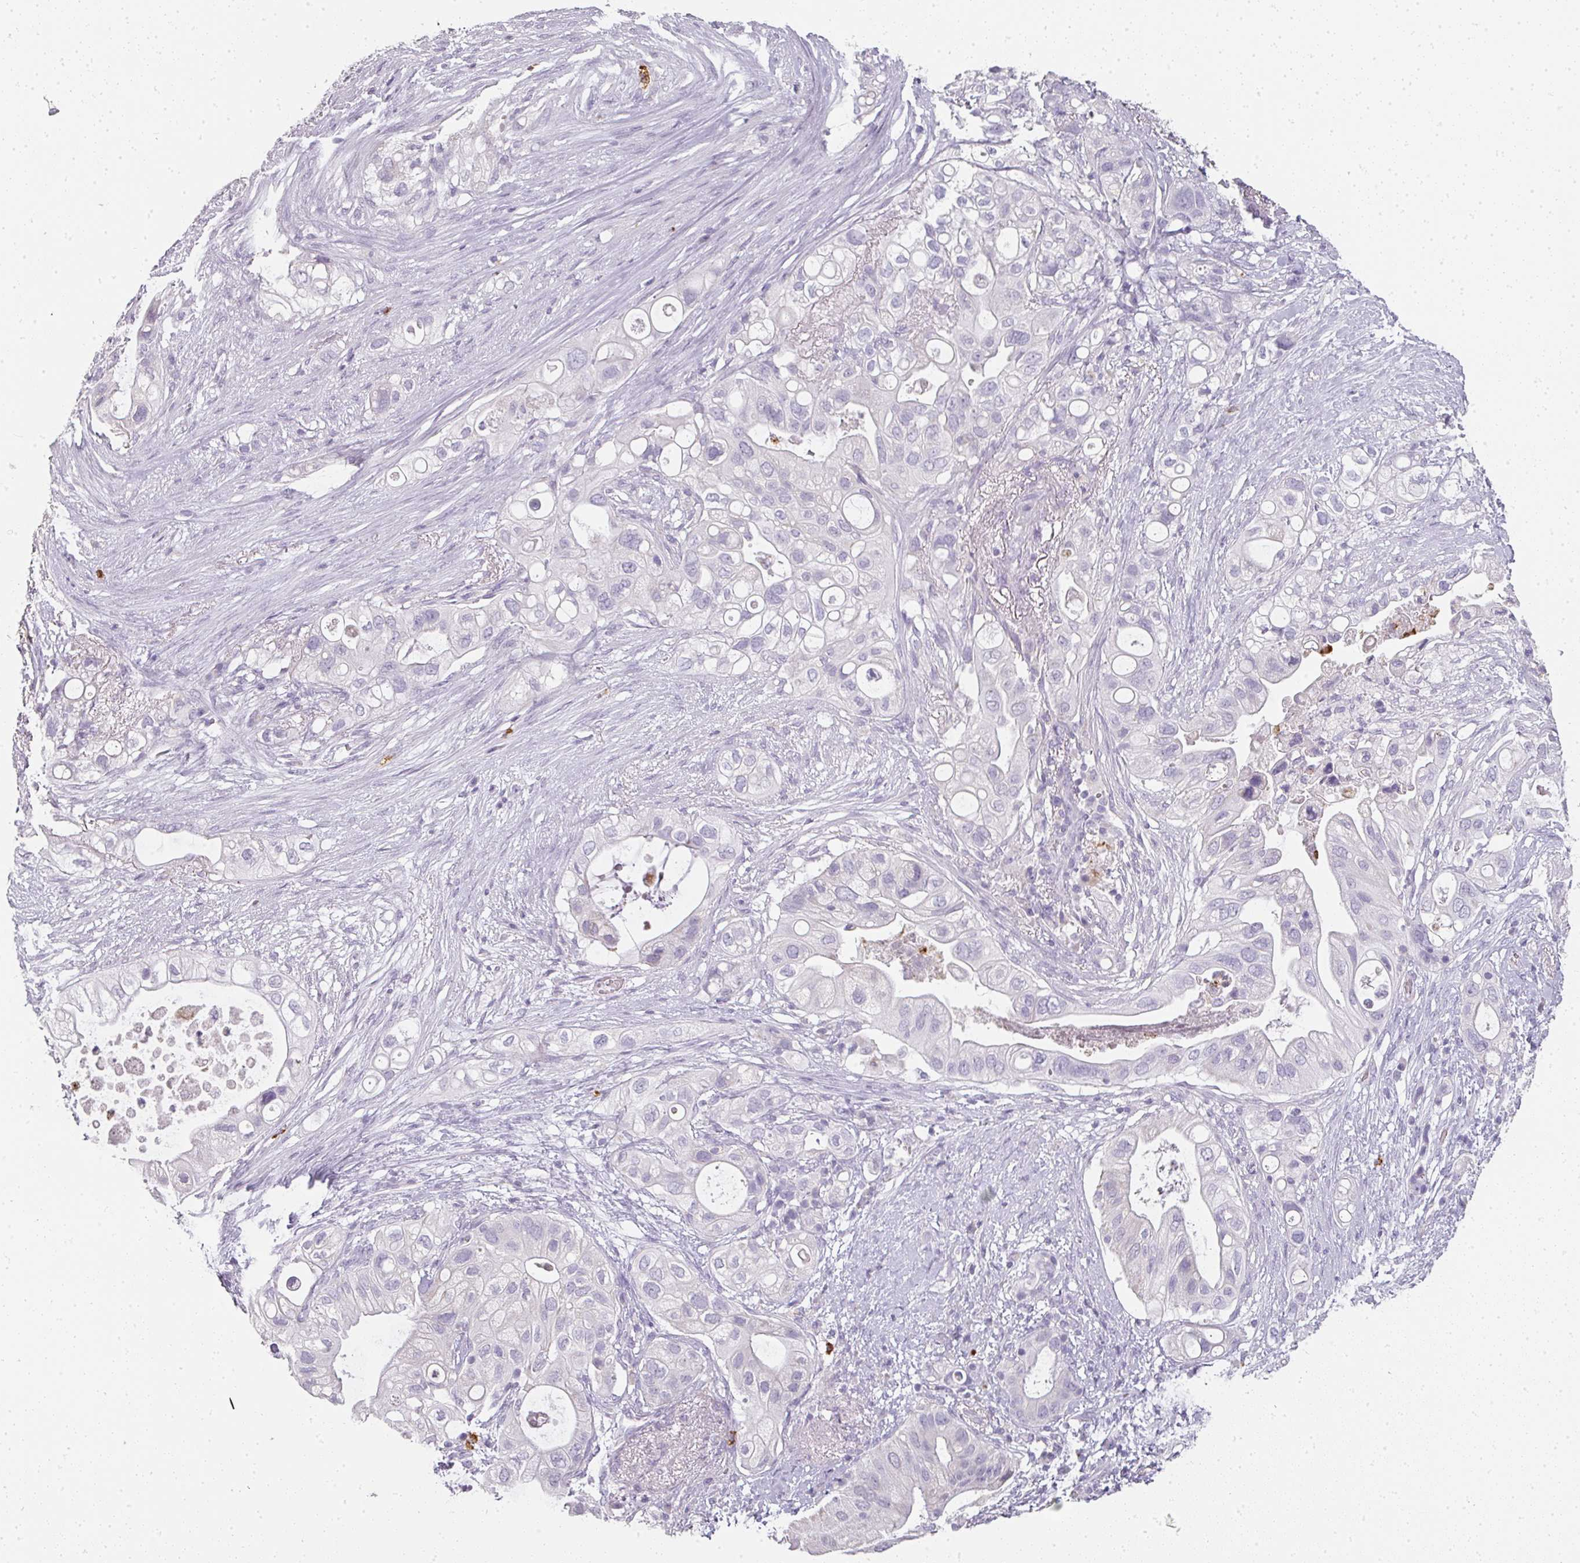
{"staining": {"intensity": "negative", "quantity": "none", "location": "none"}, "tissue": "pancreatic cancer", "cell_type": "Tumor cells", "image_type": "cancer", "snomed": [{"axis": "morphology", "description": "Adenocarcinoma, NOS"}, {"axis": "topography", "description": "Pancreas"}], "caption": "There is no significant positivity in tumor cells of pancreatic cancer.", "gene": "CAMP", "patient": {"sex": "female", "age": 72}}